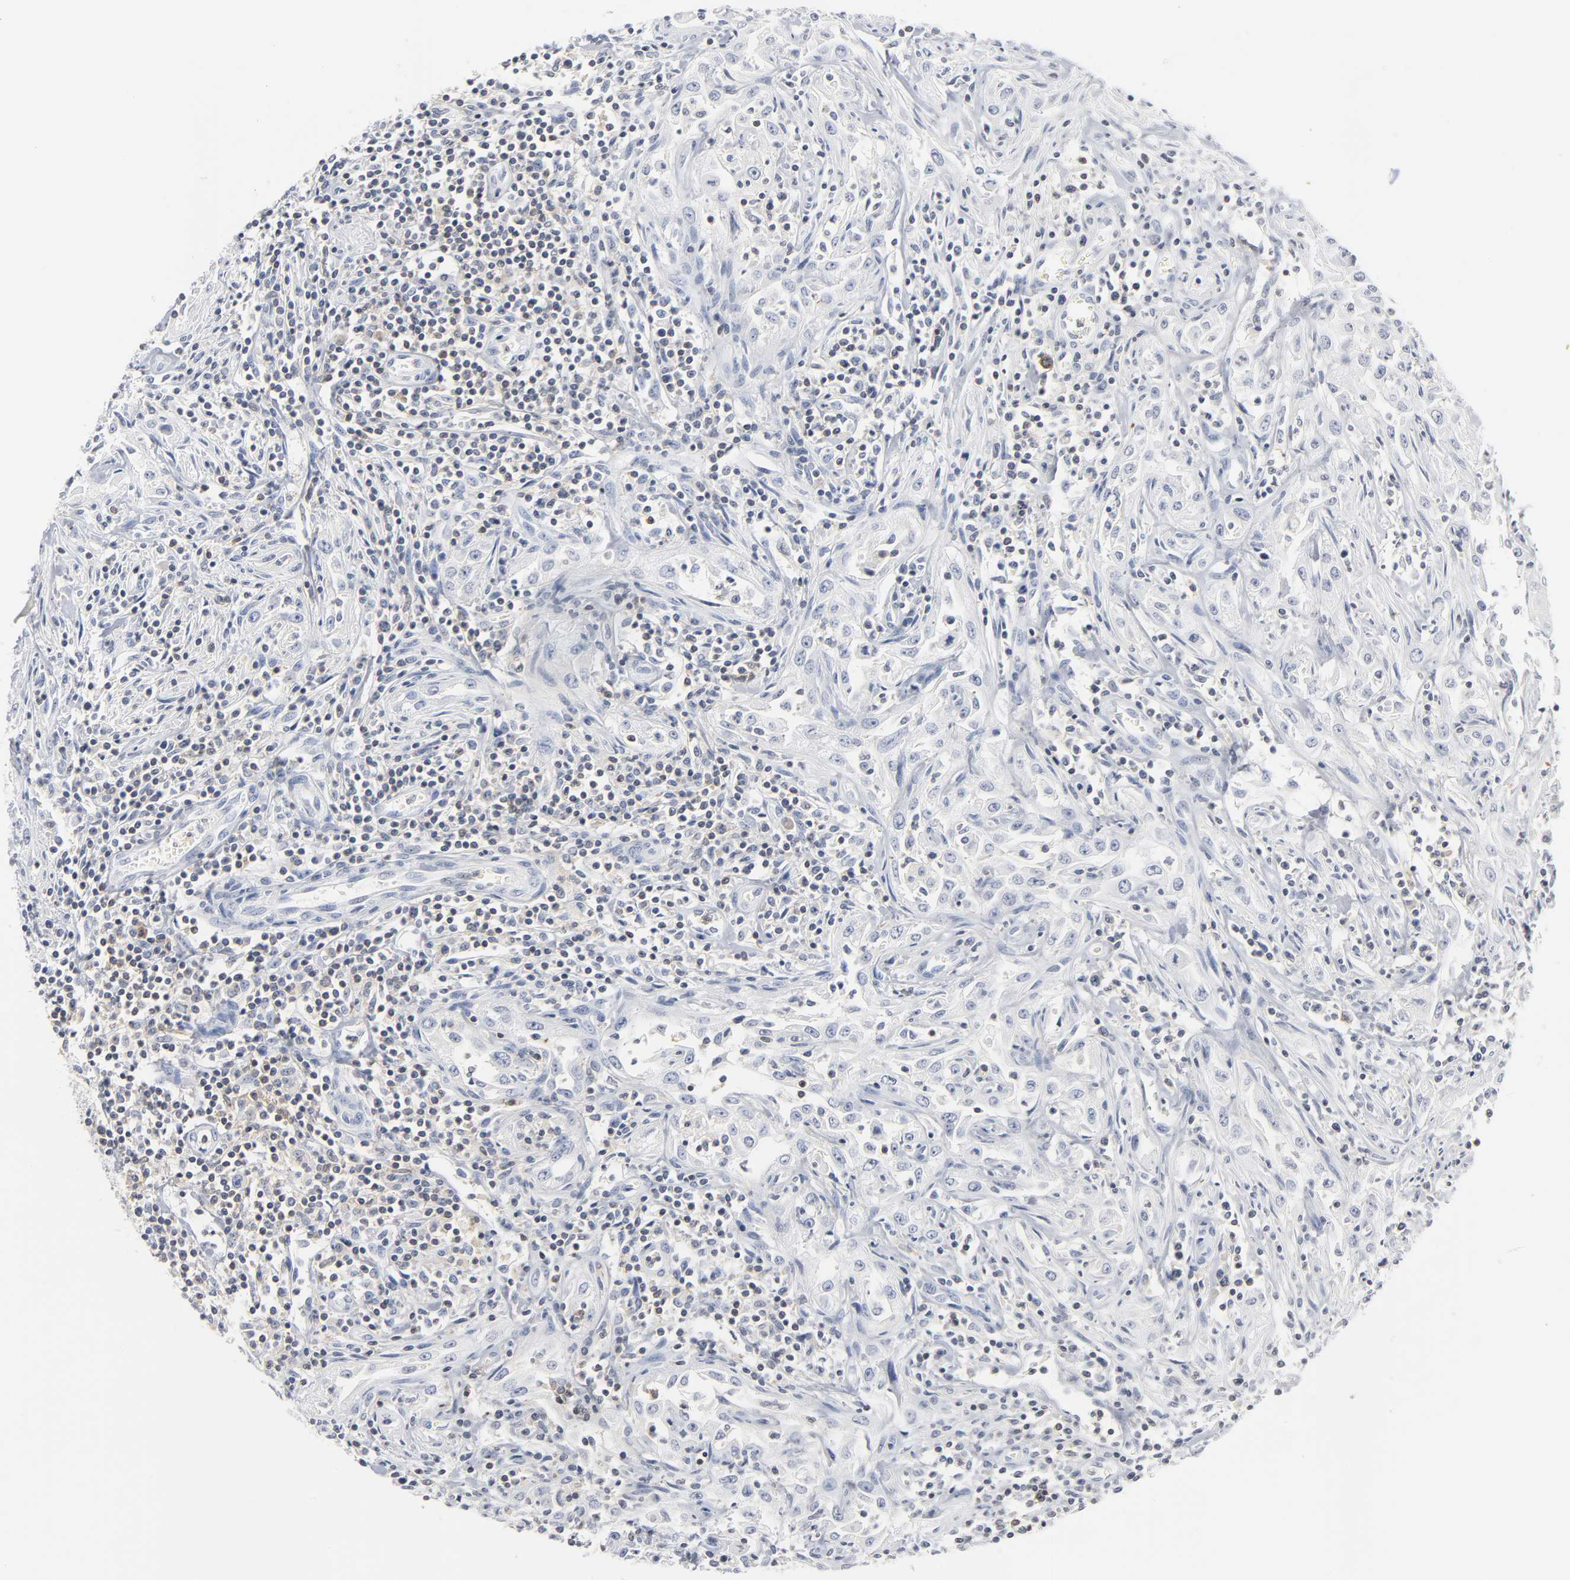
{"staining": {"intensity": "negative", "quantity": "none", "location": "none"}, "tissue": "head and neck cancer", "cell_type": "Tumor cells", "image_type": "cancer", "snomed": [{"axis": "morphology", "description": "Squamous cell carcinoma, NOS"}, {"axis": "topography", "description": "Oral tissue"}, {"axis": "topography", "description": "Head-Neck"}], "caption": "IHC micrograph of squamous cell carcinoma (head and neck) stained for a protein (brown), which demonstrates no expression in tumor cells.", "gene": "PTK2B", "patient": {"sex": "female", "age": 76}}